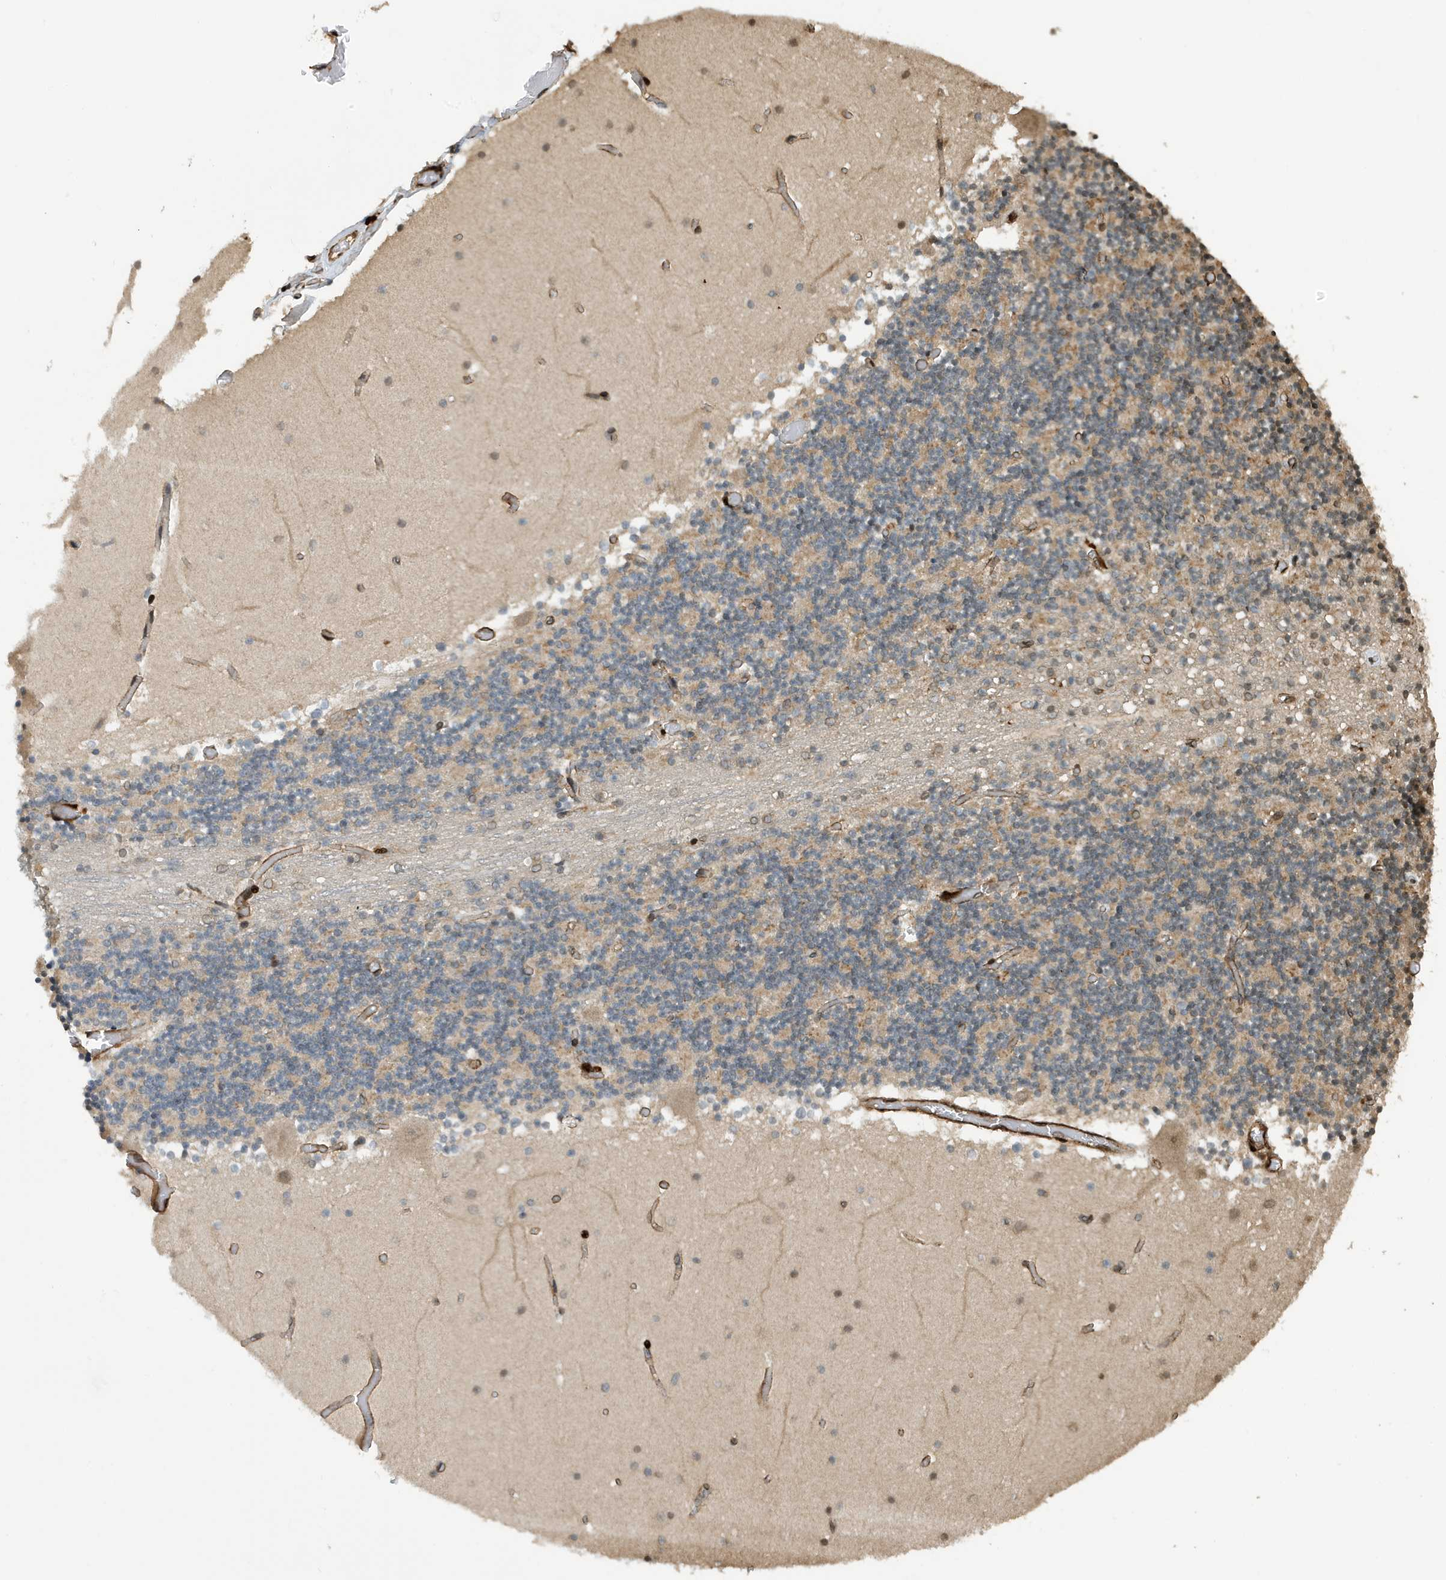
{"staining": {"intensity": "weak", "quantity": "<25%", "location": "nuclear"}, "tissue": "cerebellum", "cell_type": "Cells in granular layer", "image_type": "normal", "snomed": [{"axis": "morphology", "description": "Normal tissue, NOS"}, {"axis": "topography", "description": "Cerebellum"}], "caption": "DAB (3,3'-diaminobenzidine) immunohistochemical staining of normal cerebellum shows no significant staining in cells in granular layer.", "gene": "DUSP18", "patient": {"sex": "female", "age": 28}}